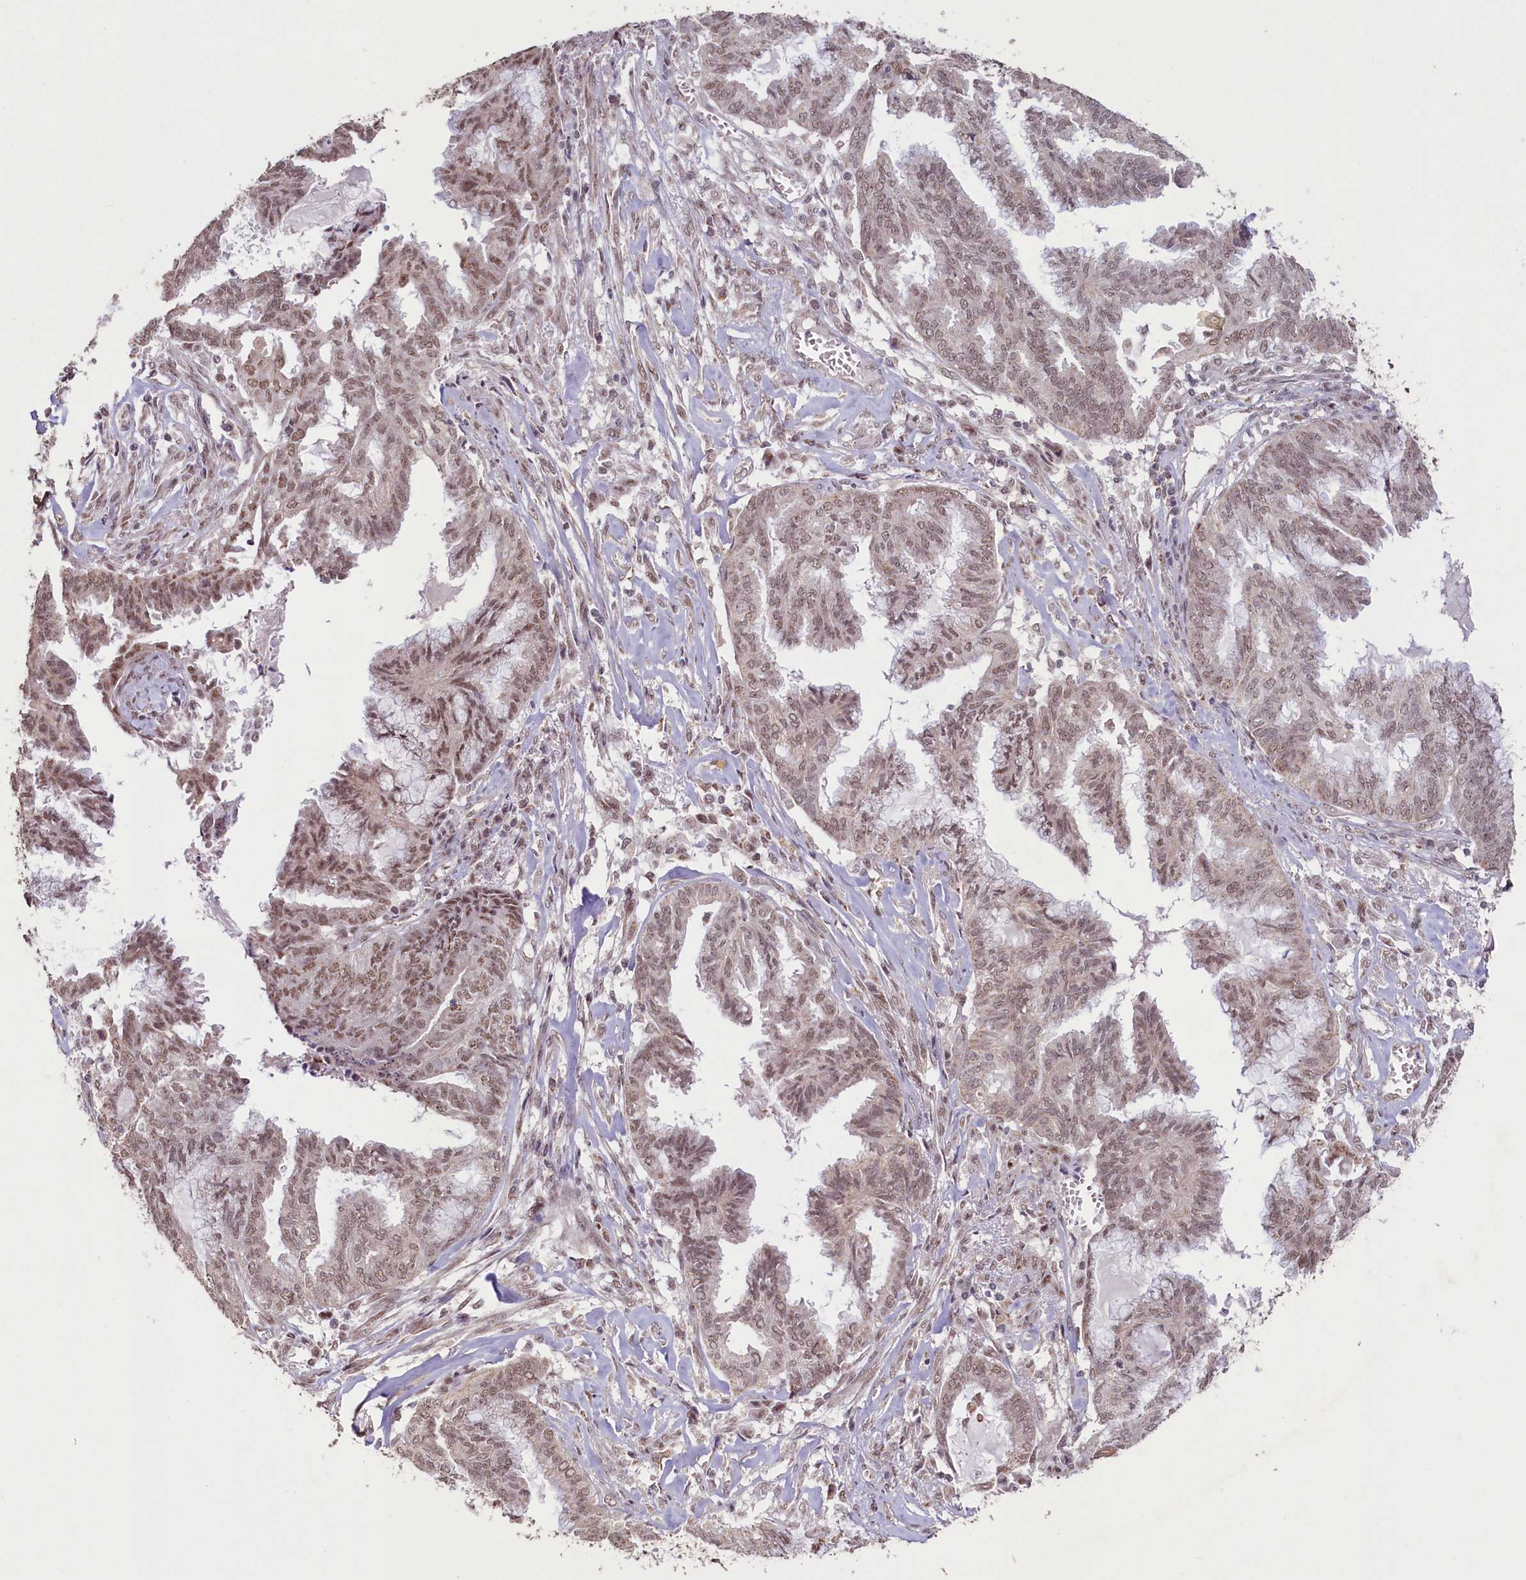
{"staining": {"intensity": "moderate", "quantity": ">75%", "location": "nuclear"}, "tissue": "endometrial cancer", "cell_type": "Tumor cells", "image_type": "cancer", "snomed": [{"axis": "morphology", "description": "Adenocarcinoma, NOS"}, {"axis": "topography", "description": "Endometrium"}], "caption": "Immunohistochemical staining of human endometrial cancer exhibits medium levels of moderate nuclear protein positivity in approximately >75% of tumor cells.", "gene": "PDE6D", "patient": {"sex": "female", "age": 86}}